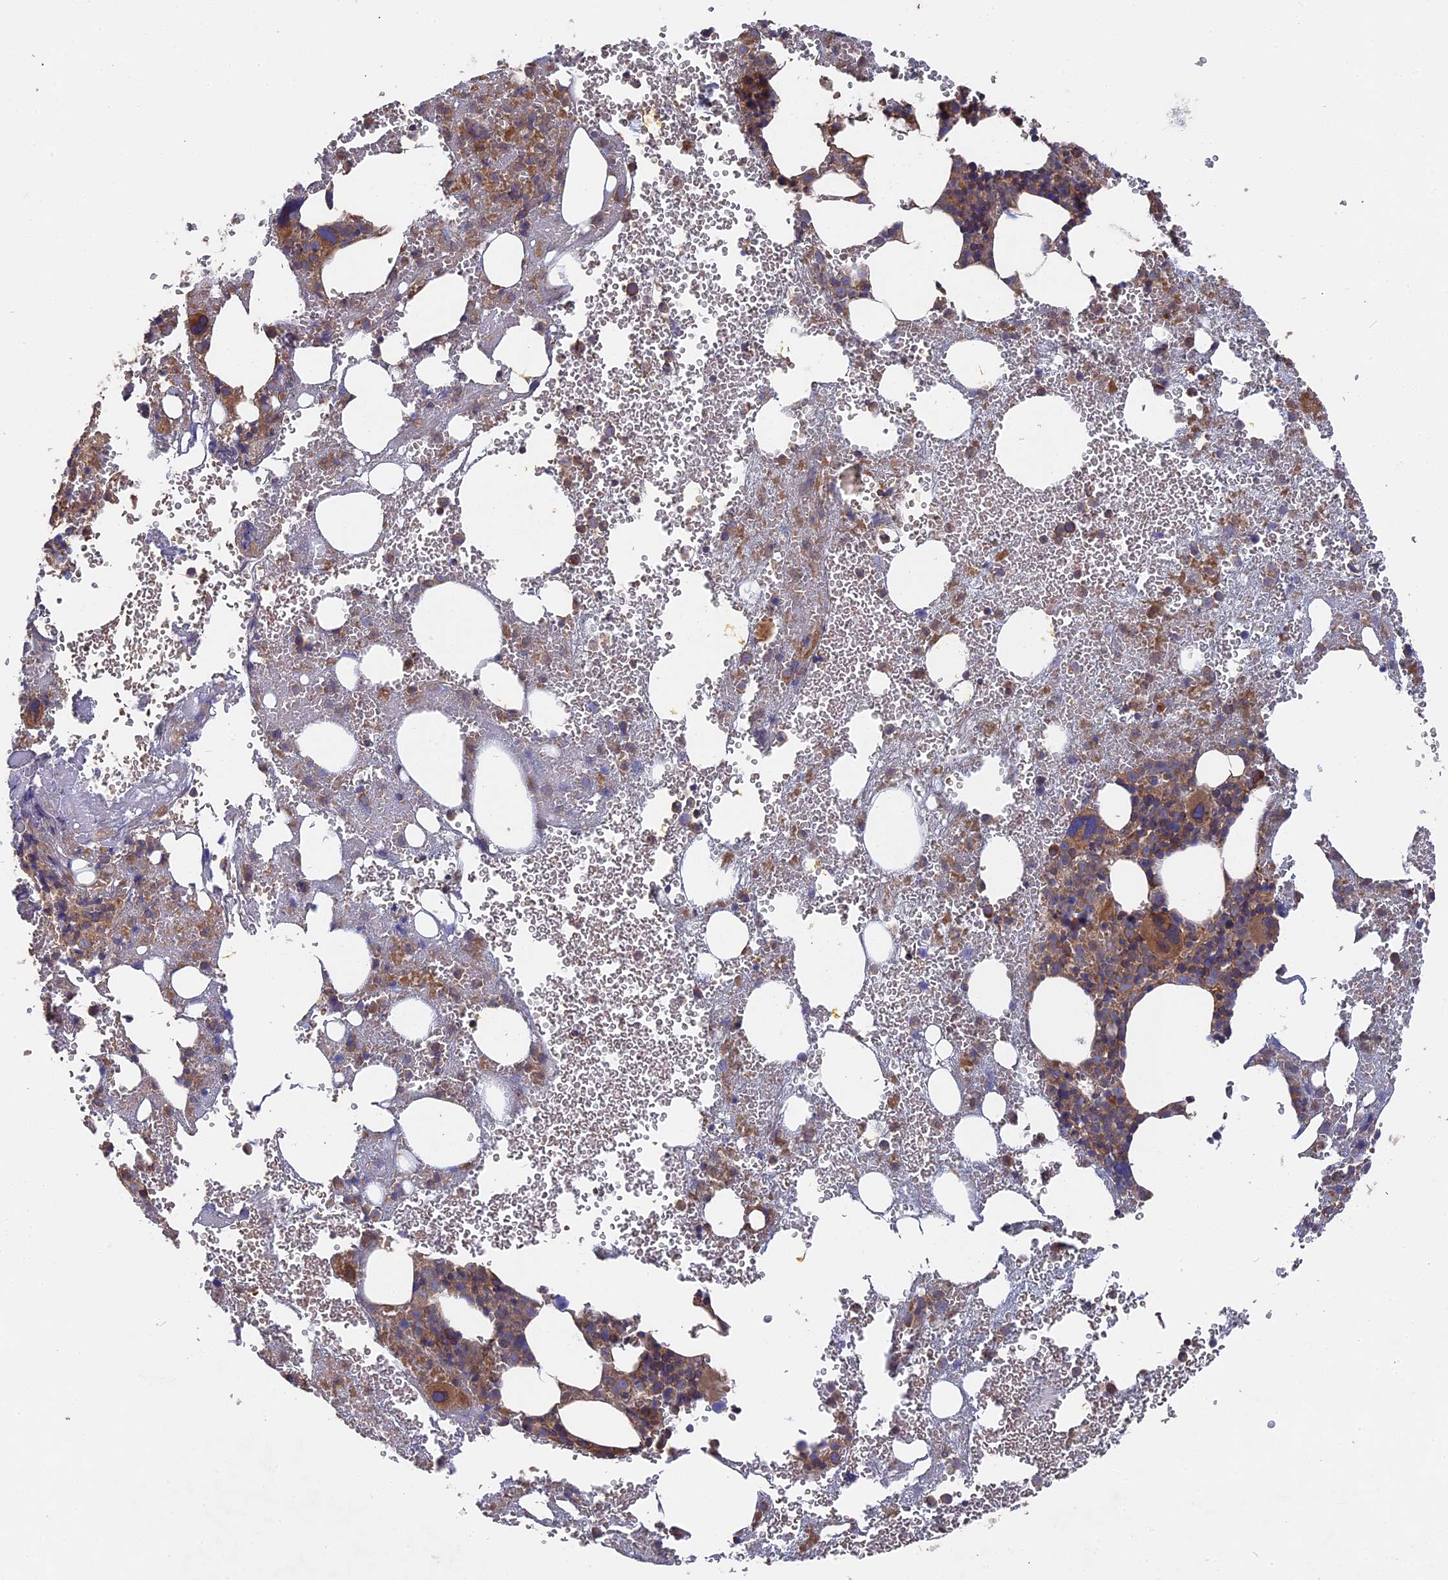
{"staining": {"intensity": "moderate", "quantity": "<25%", "location": "cytoplasmic/membranous"}, "tissue": "bone marrow", "cell_type": "Hematopoietic cells", "image_type": "normal", "snomed": [{"axis": "morphology", "description": "Normal tissue, NOS"}, {"axis": "topography", "description": "Bone marrow"}], "caption": "Immunohistochemistry micrograph of unremarkable bone marrow stained for a protein (brown), which shows low levels of moderate cytoplasmic/membranous staining in approximately <25% of hematopoietic cells.", "gene": "TELO2", "patient": {"sex": "male", "age": 61}}